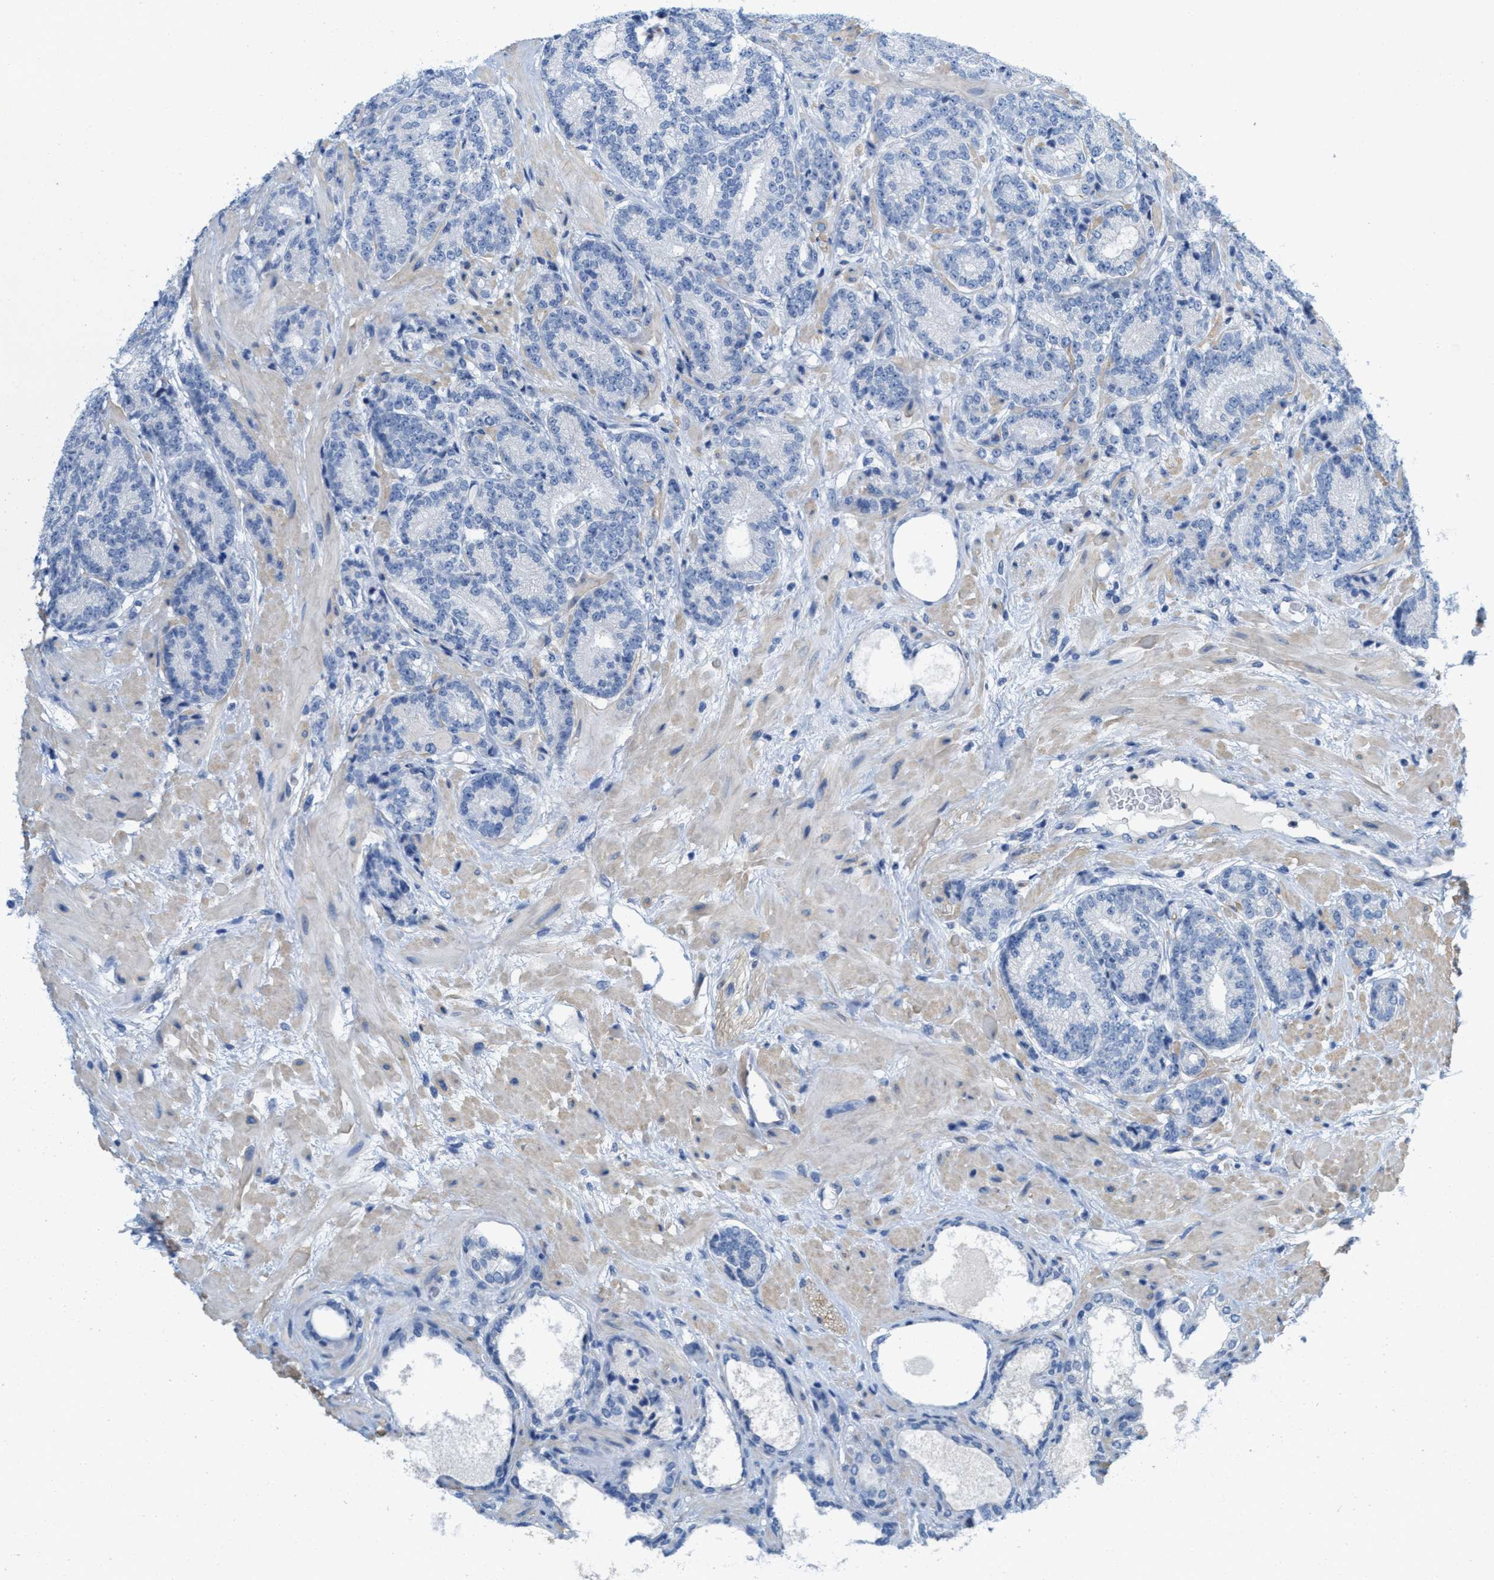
{"staining": {"intensity": "negative", "quantity": "none", "location": "none"}, "tissue": "prostate cancer", "cell_type": "Tumor cells", "image_type": "cancer", "snomed": [{"axis": "morphology", "description": "Adenocarcinoma, High grade"}, {"axis": "topography", "description": "Prostate"}], "caption": "Photomicrograph shows no protein expression in tumor cells of prostate cancer (high-grade adenocarcinoma) tissue.", "gene": "CPA2", "patient": {"sex": "male", "age": 61}}